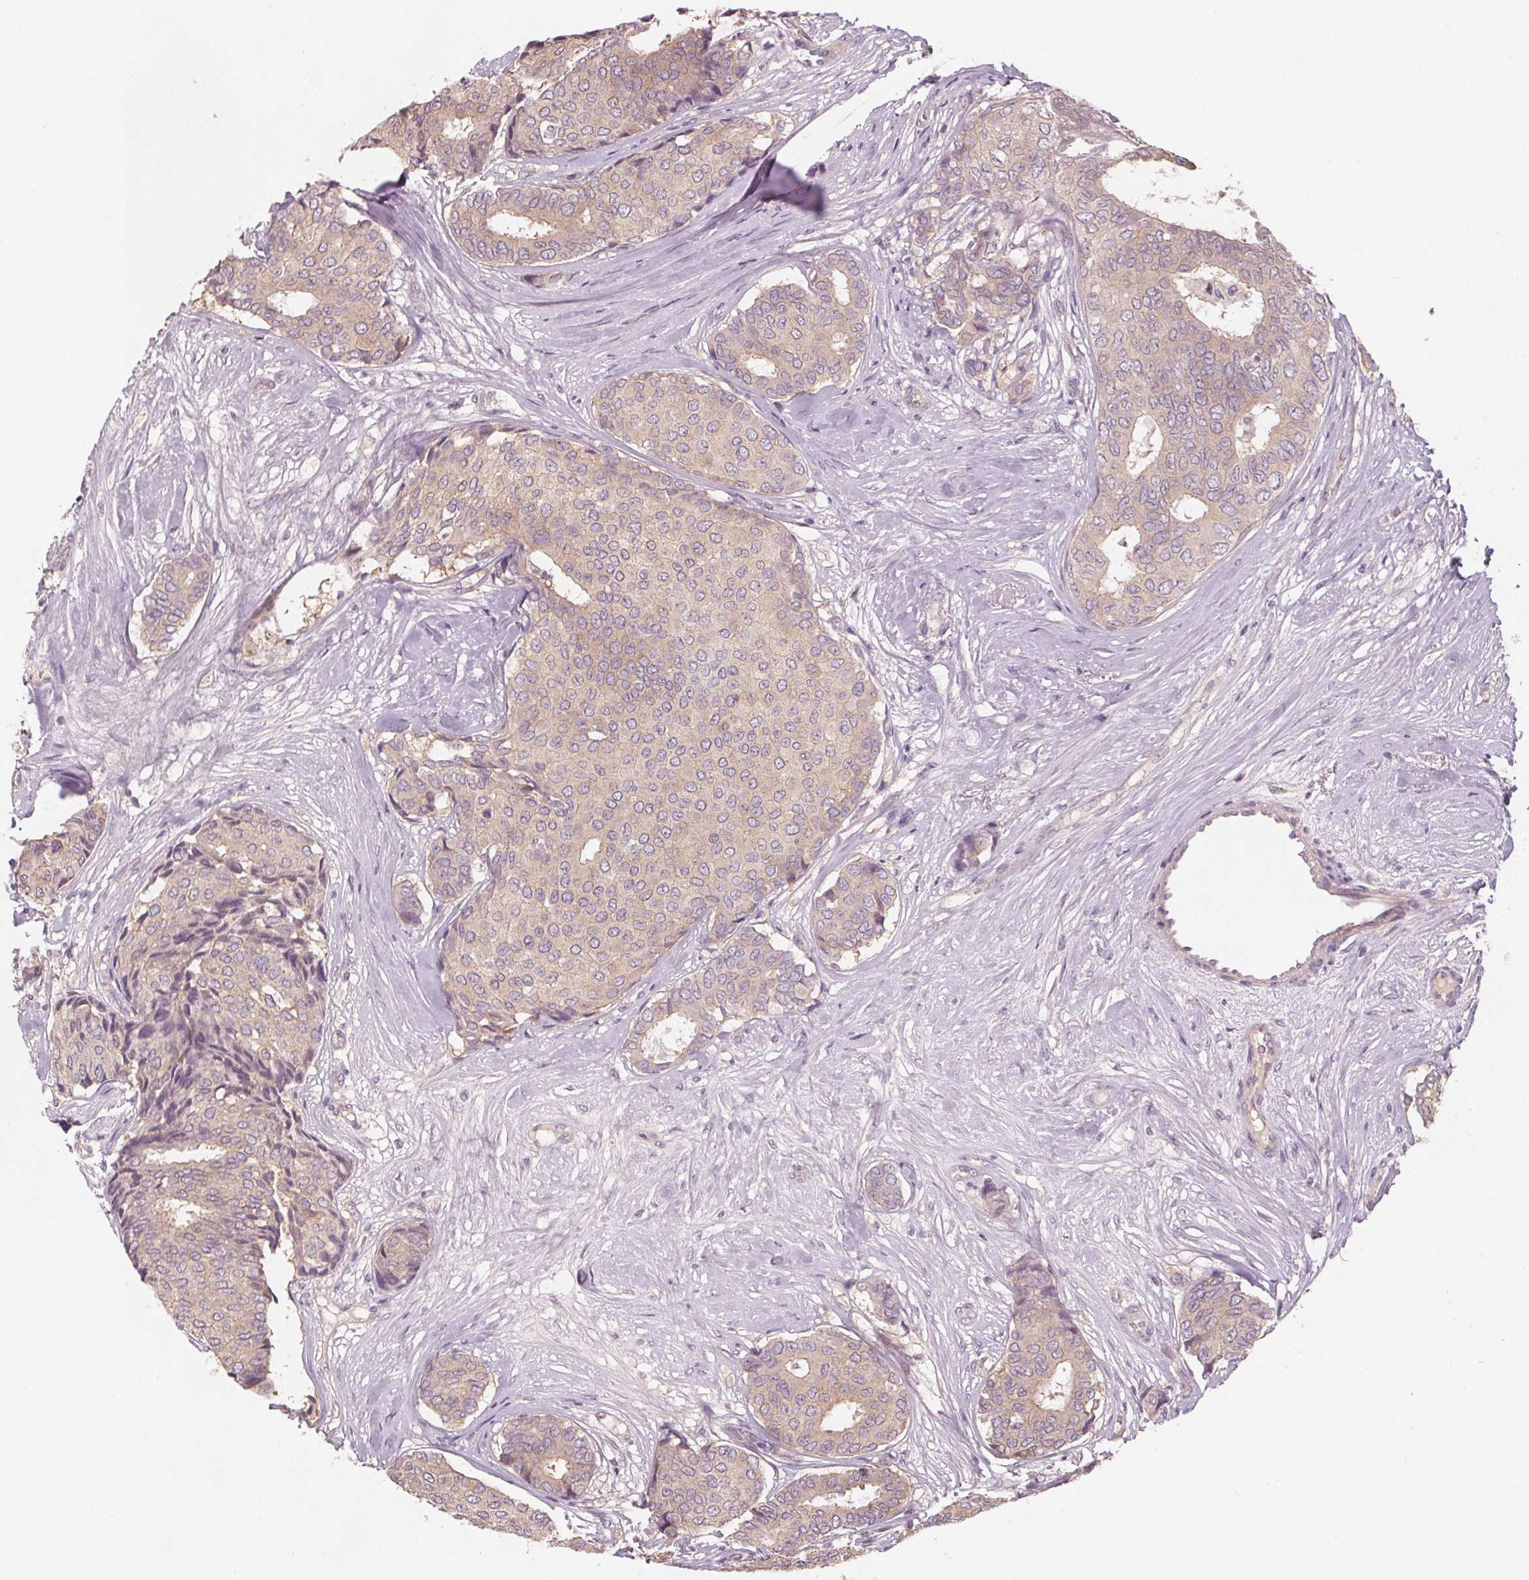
{"staining": {"intensity": "weak", "quantity": ">75%", "location": "cytoplasmic/membranous"}, "tissue": "breast cancer", "cell_type": "Tumor cells", "image_type": "cancer", "snomed": [{"axis": "morphology", "description": "Duct carcinoma"}, {"axis": "topography", "description": "Breast"}], "caption": "High-power microscopy captured an IHC histopathology image of breast cancer, revealing weak cytoplasmic/membranous expression in about >75% of tumor cells.", "gene": "VNN1", "patient": {"sex": "female", "age": 75}}